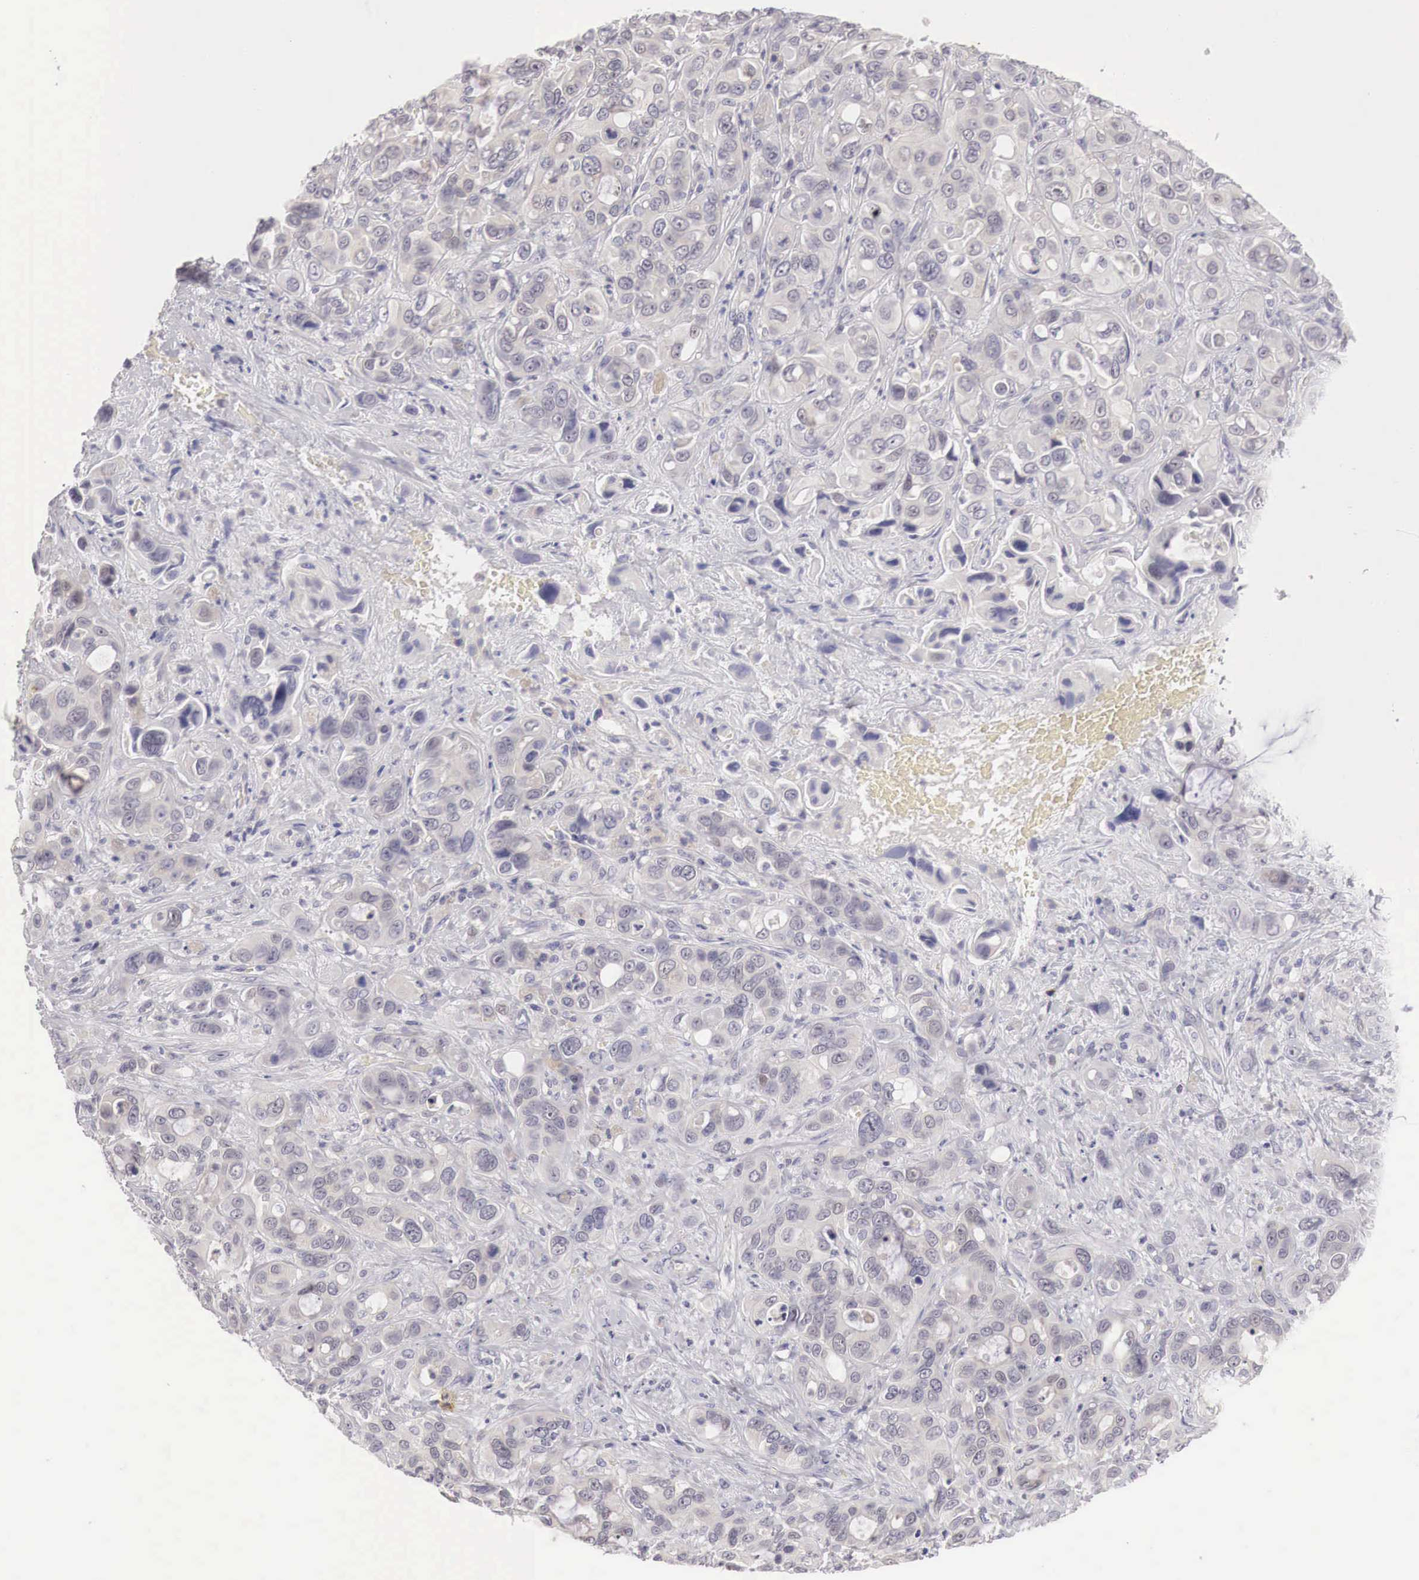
{"staining": {"intensity": "negative", "quantity": "none", "location": "none"}, "tissue": "liver cancer", "cell_type": "Tumor cells", "image_type": "cancer", "snomed": [{"axis": "morphology", "description": "Cholangiocarcinoma"}, {"axis": "topography", "description": "Liver"}], "caption": "DAB immunohistochemical staining of human liver cholangiocarcinoma reveals no significant expression in tumor cells. (DAB immunohistochemistry (IHC), high magnification).", "gene": "GATA1", "patient": {"sex": "female", "age": 79}}